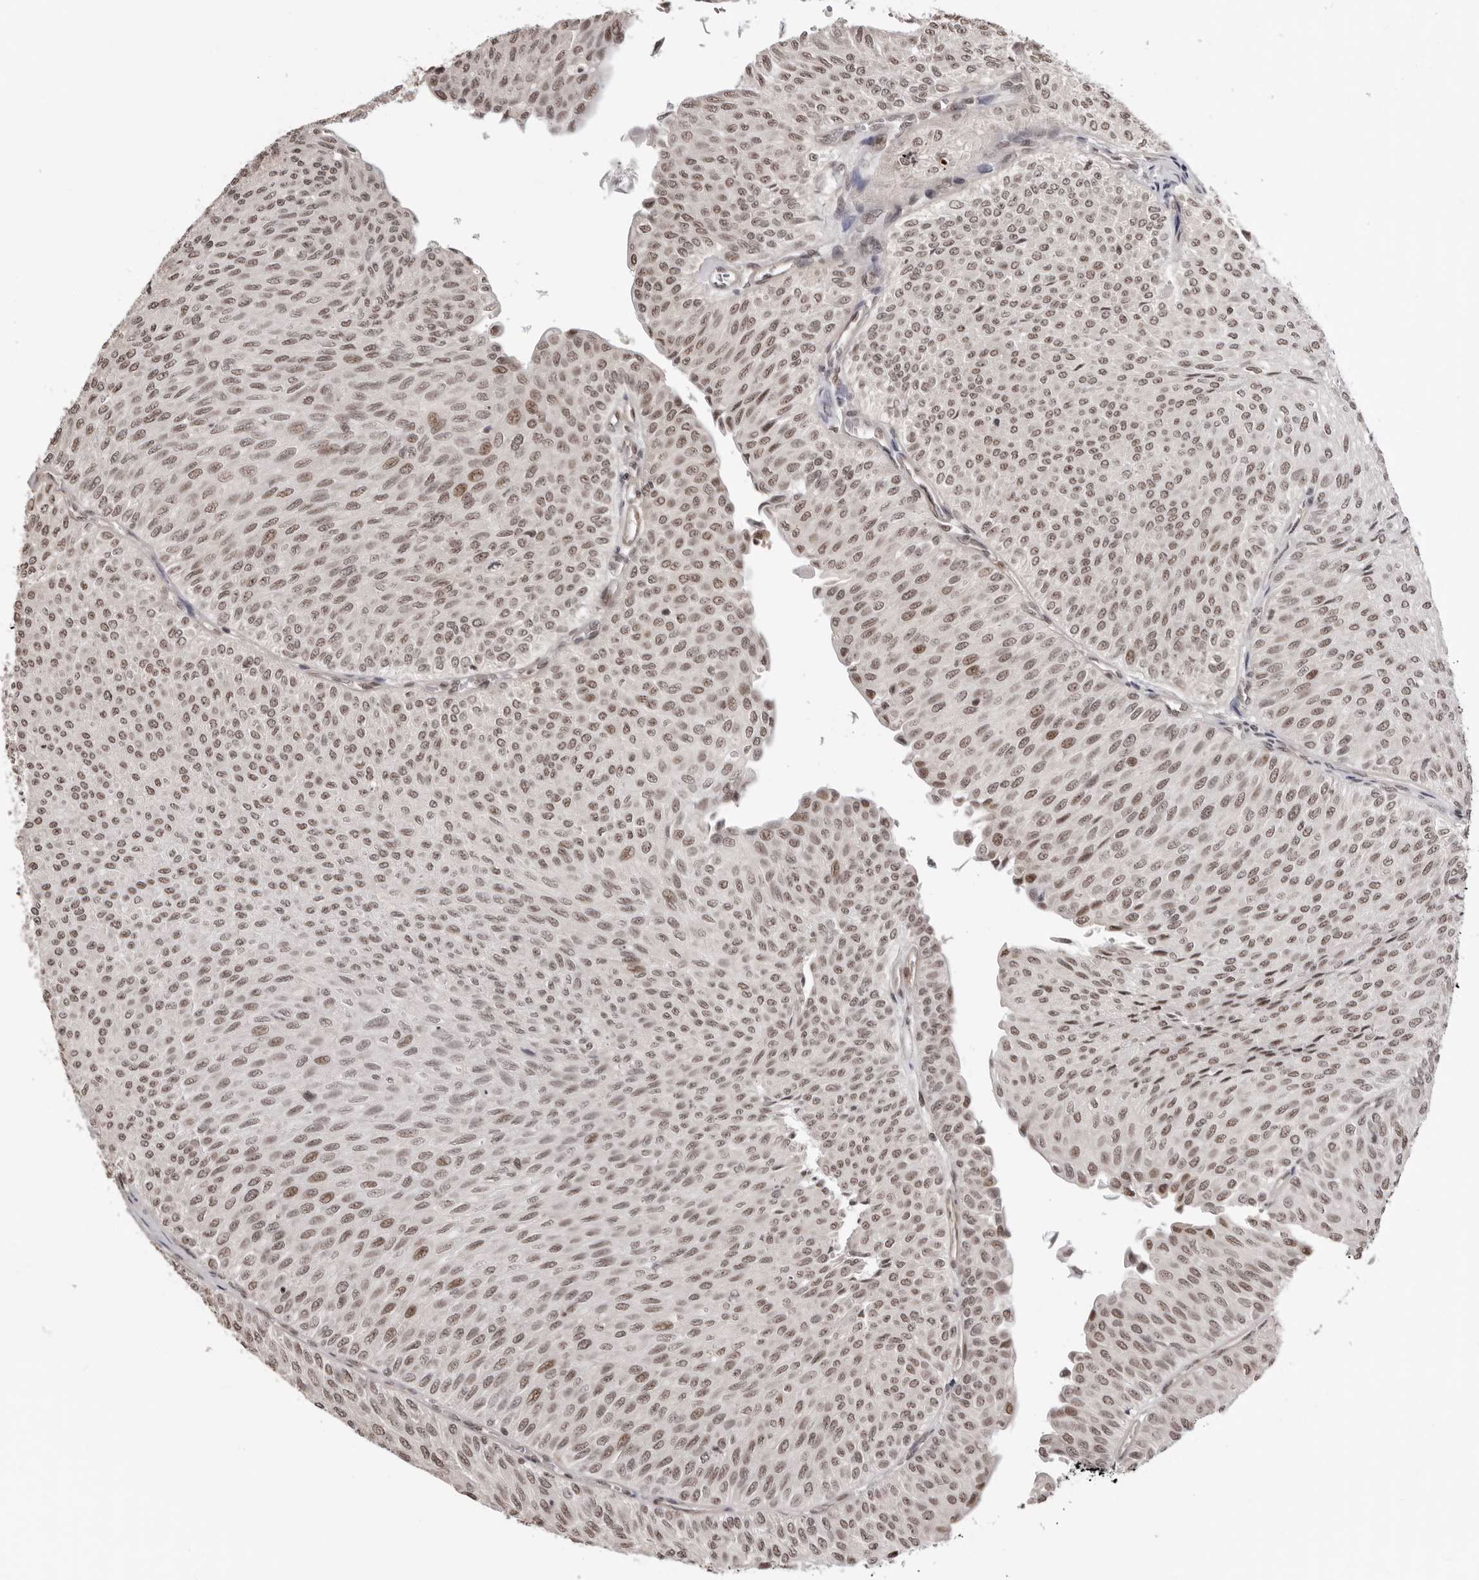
{"staining": {"intensity": "weak", "quantity": ">75%", "location": "nuclear"}, "tissue": "urothelial cancer", "cell_type": "Tumor cells", "image_type": "cancer", "snomed": [{"axis": "morphology", "description": "Urothelial carcinoma, Low grade"}, {"axis": "topography", "description": "Urinary bladder"}], "caption": "Human urothelial carcinoma (low-grade) stained with a protein marker shows weak staining in tumor cells.", "gene": "SDE2", "patient": {"sex": "male", "age": 78}}